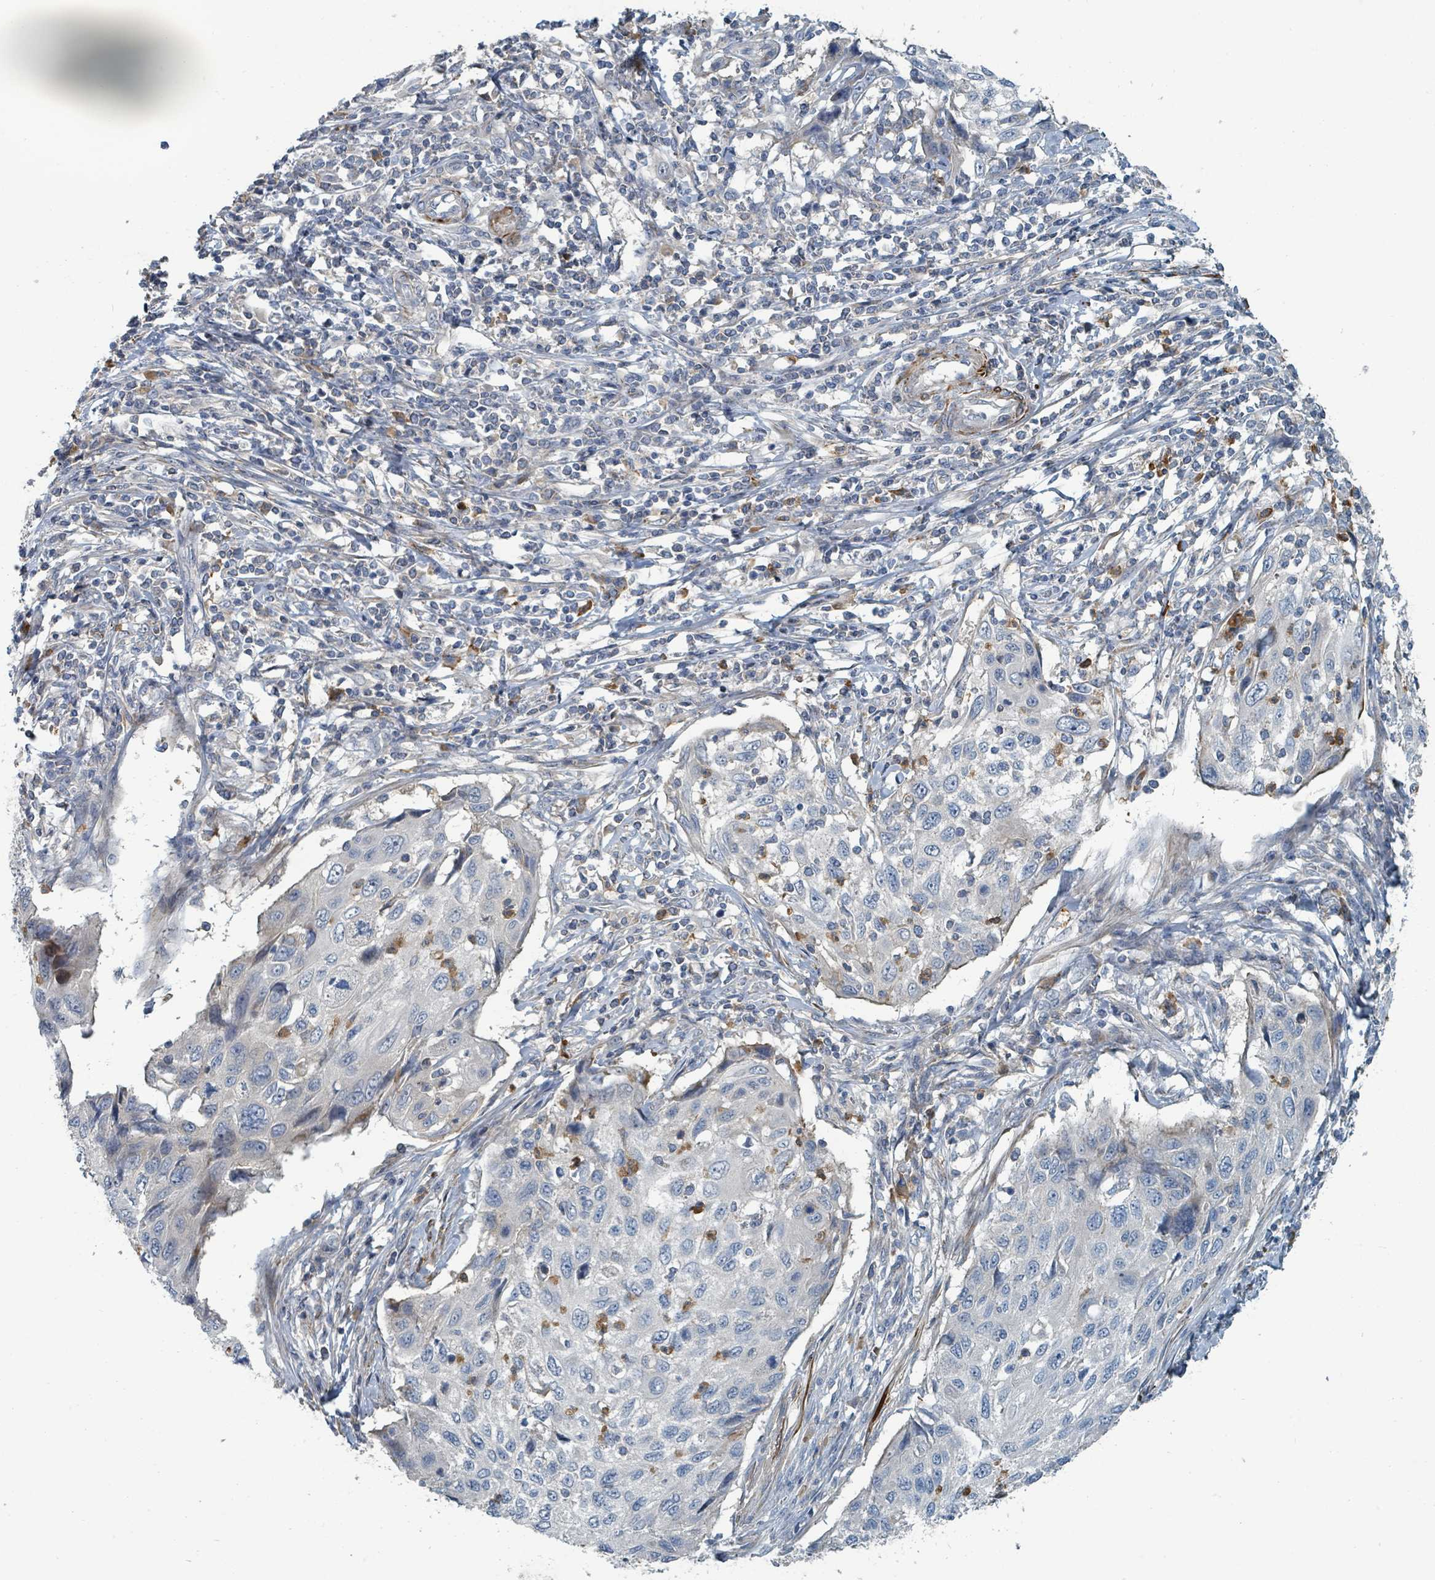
{"staining": {"intensity": "negative", "quantity": "none", "location": "none"}, "tissue": "cervical cancer", "cell_type": "Tumor cells", "image_type": "cancer", "snomed": [{"axis": "morphology", "description": "Squamous cell carcinoma, NOS"}, {"axis": "topography", "description": "Cervix"}], "caption": "There is no significant expression in tumor cells of cervical cancer (squamous cell carcinoma).", "gene": "SLC44A5", "patient": {"sex": "female", "age": 70}}